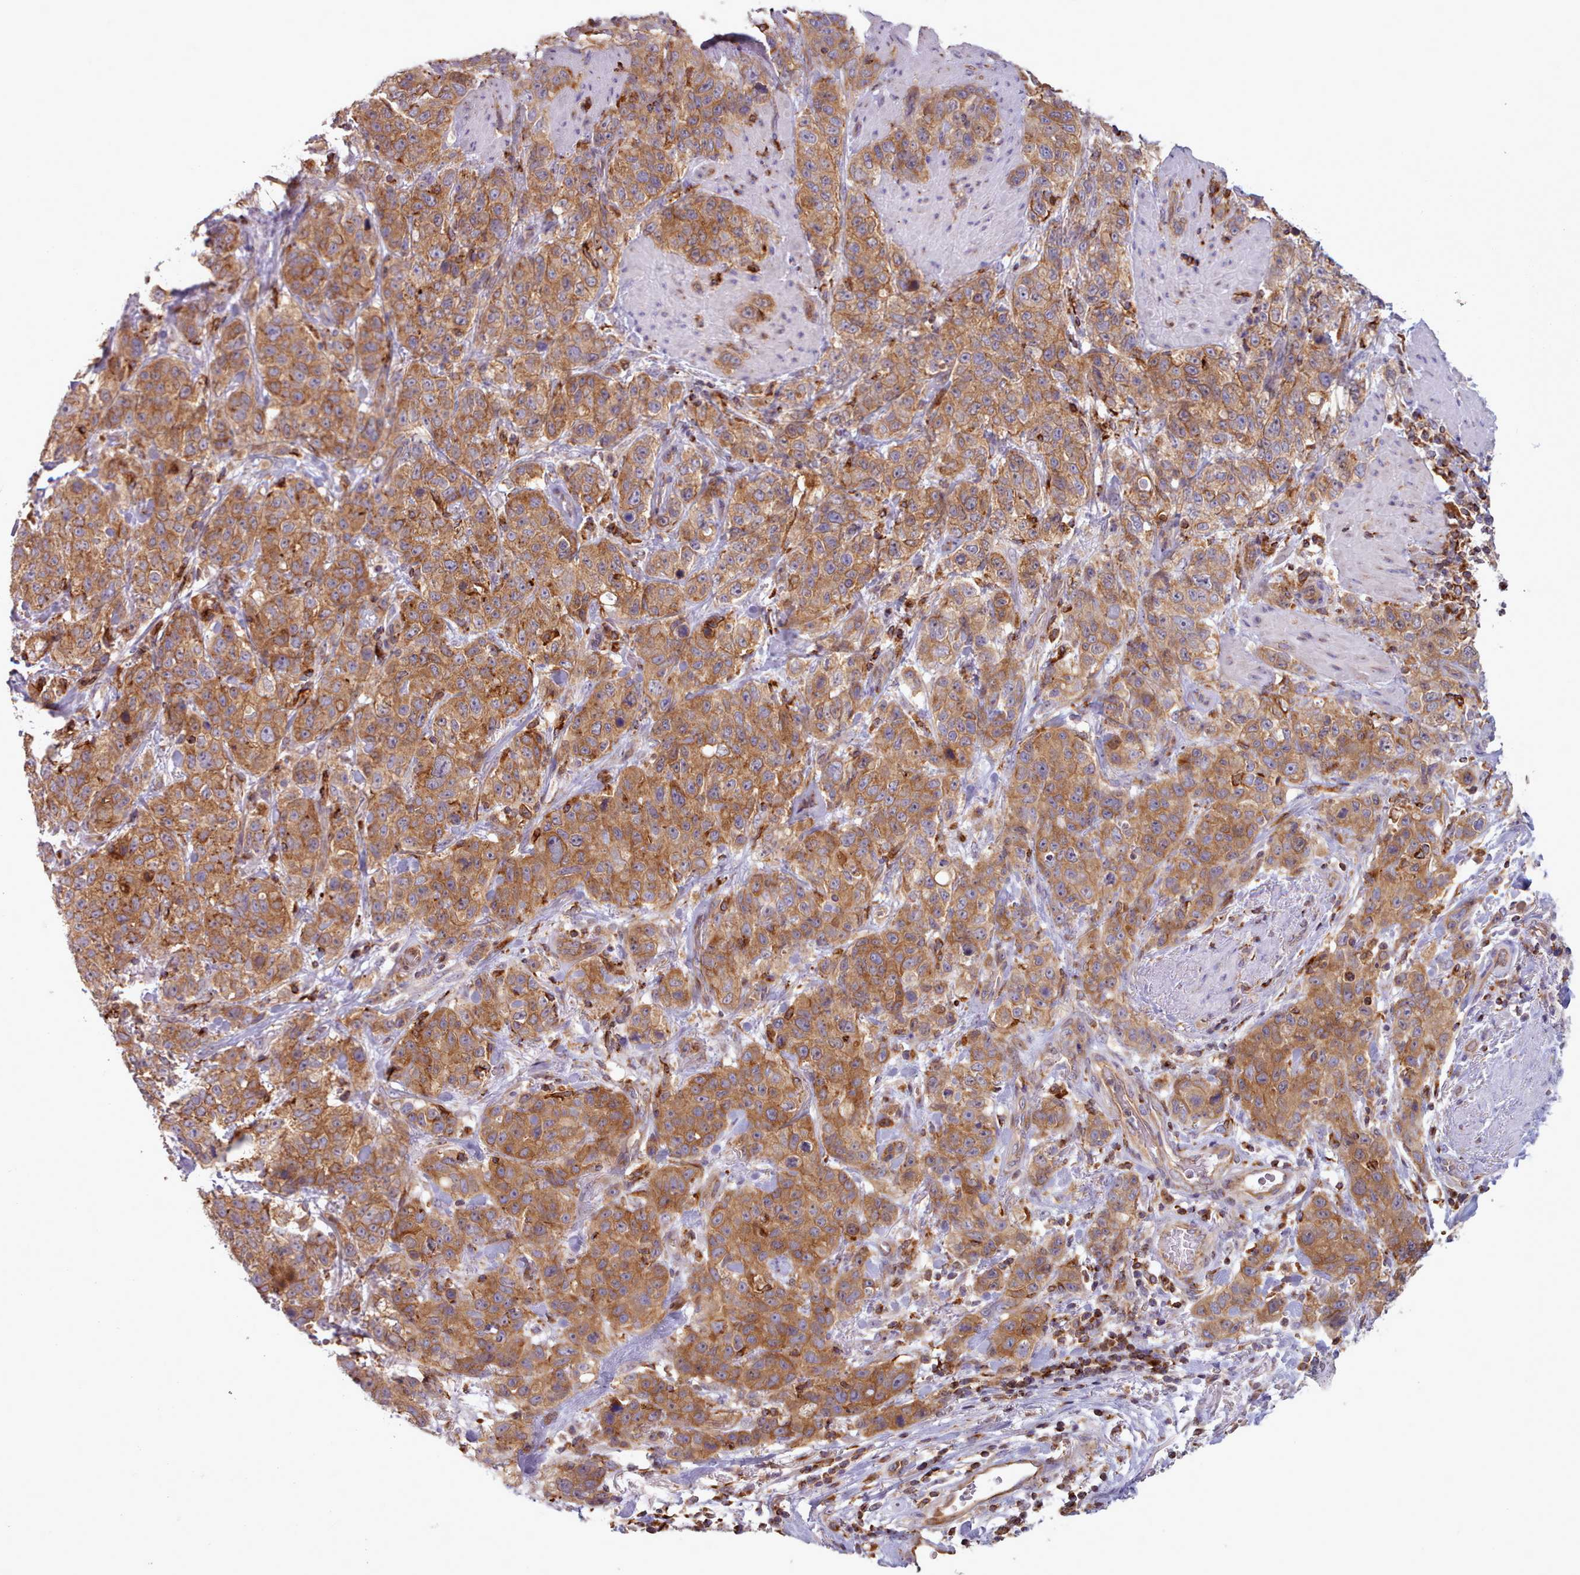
{"staining": {"intensity": "moderate", "quantity": ">75%", "location": "cytoplasmic/membranous"}, "tissue": "stomach cancer", "cell_type": "Tumor cells", "image_type": "cancer", "snomed": [{"axis": "morphology", "description": "Adenocarcinoma, NOS"}, {"axis": "topography", "description": "Stomach"}], "caption": "Approximately >75% of tumor cells in stomach cancer reveal moderate cytoplasmic/membranous protein expression as visualized by brown immunohistochemical staining.", "gene": "CRYBG1", "patient": {"sex": "male", "age": 48}}